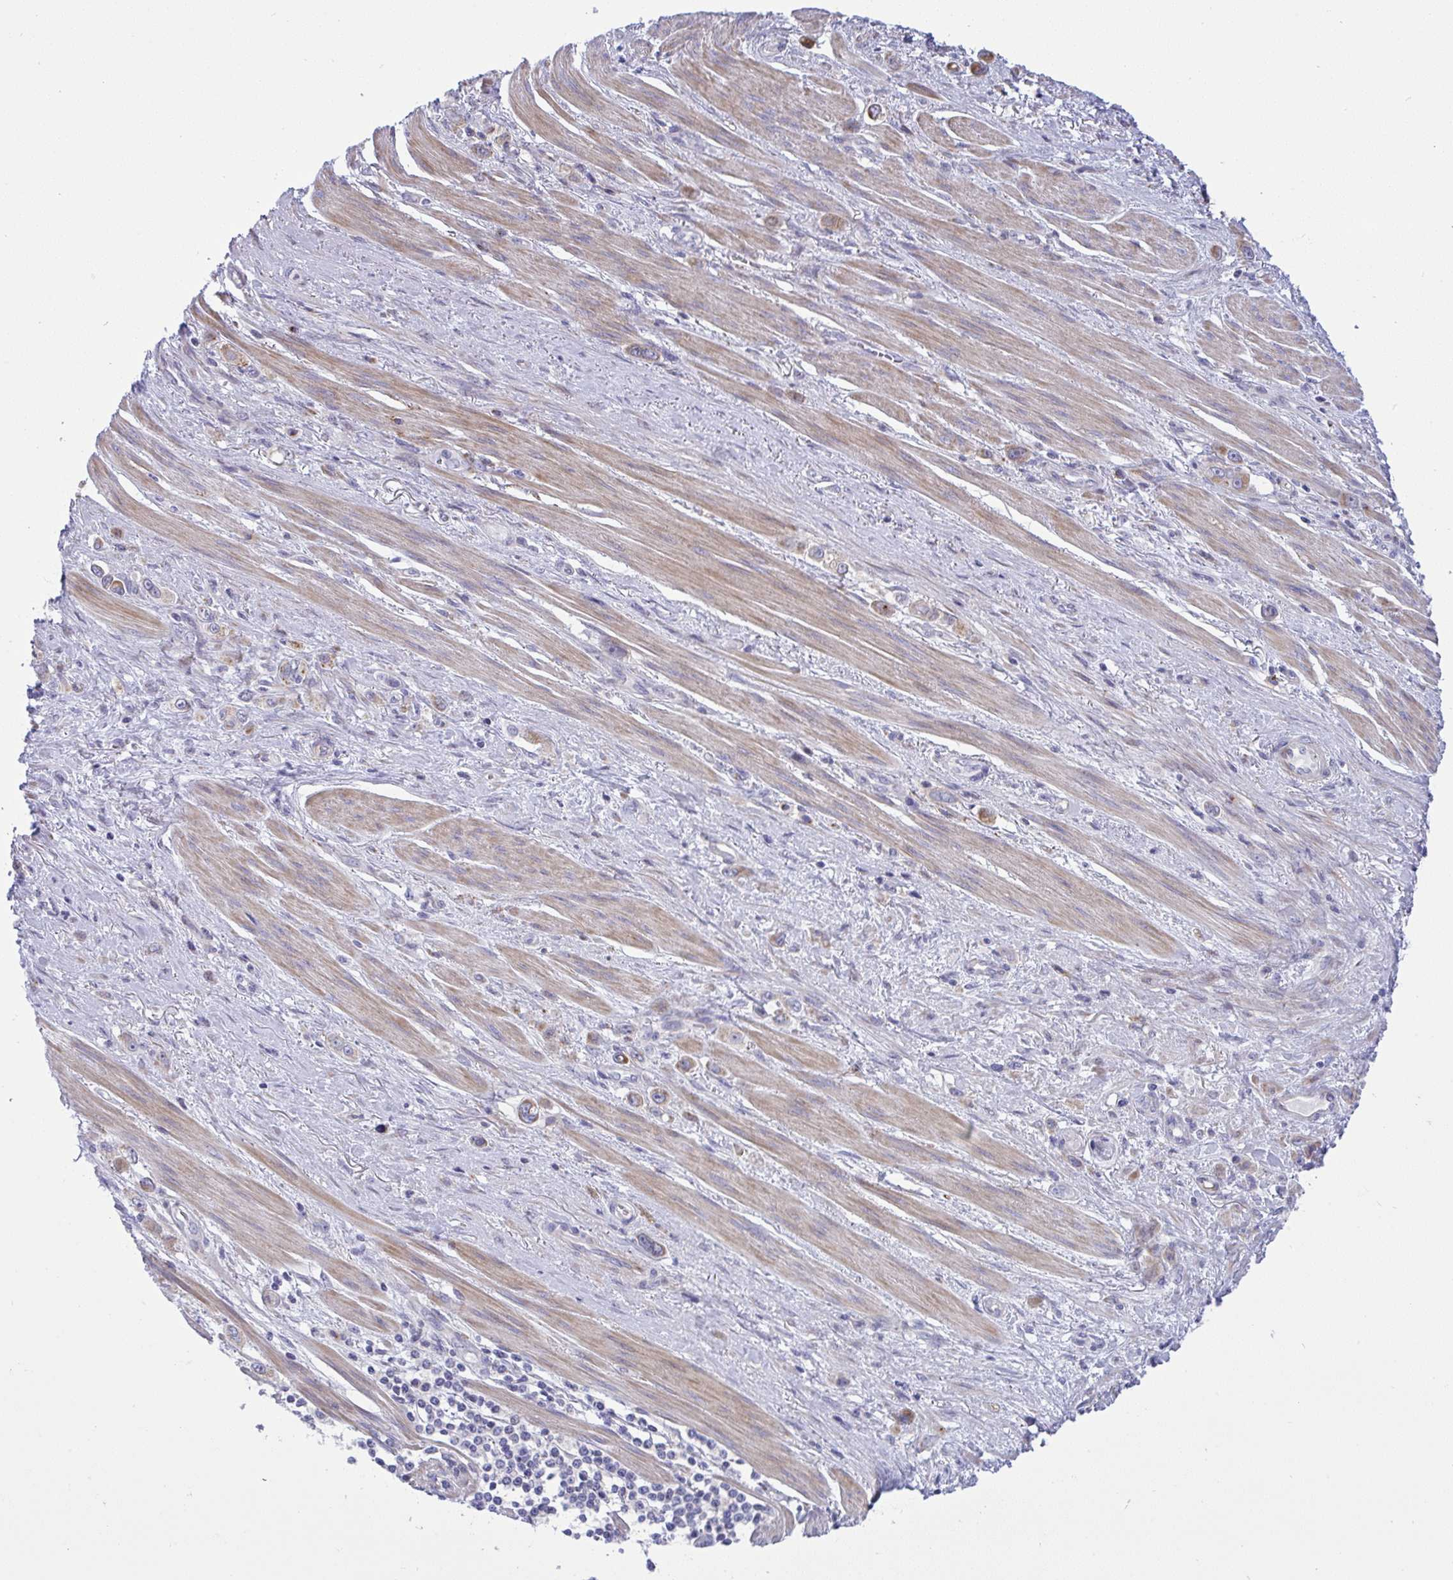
{"staining": {"intensity": "moderate", "quantity": "25%-75%", "location": "cytoplasmic/membranous"}, "tissue": "stomach cancer", "cell_type": "Tumor cells", "image_type": "cancer", "snomed": [{"axis": "morphology", "description": "Adenocarcinoma, NOS"}, {"axis": "topography", "description": "Stomach, upper"}], "caption": "The immunohistochemical stain labels moderate cytoplasmic/membranous staining in tumor cells of adenocarcinoma (stomach) tissue.", "gene": "NTN1", "patient": {"sex": "male", "age": 75}}